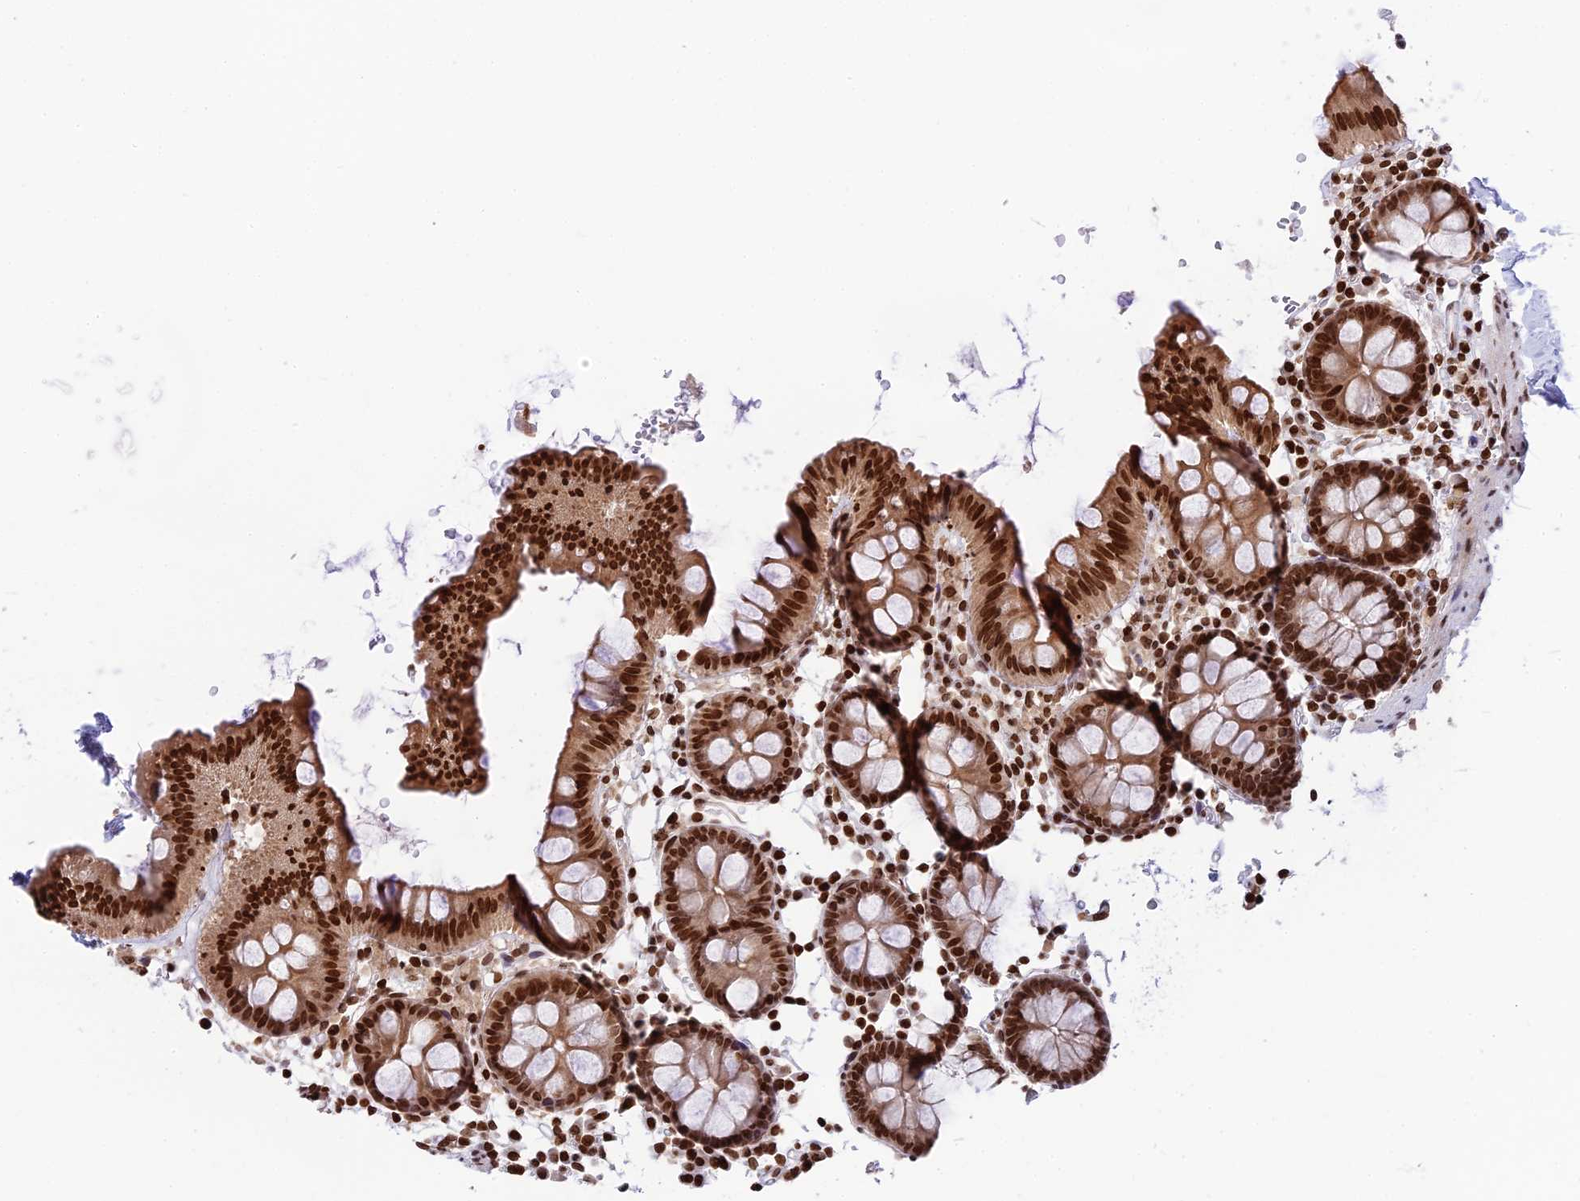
{"staining": {"intensity": "moderate", "quantity": ">75%", "location": "nuclear"}, "tissue": "colon", "cell_type": "Endothelial cells", "image_type": "normal", "snomed": [{"axis": "morphology", "description": "Normal tissue, NOS"}, {"axis": "topography", "description": "Colon"}], "caption": "Approximately >75% of endothelial cells in normal colon show moderate nuclear protein positivity as visualized by brown immunohistochemical staining.", "gene": "TET2", "patient": {"sex": "male", "age": 75}}